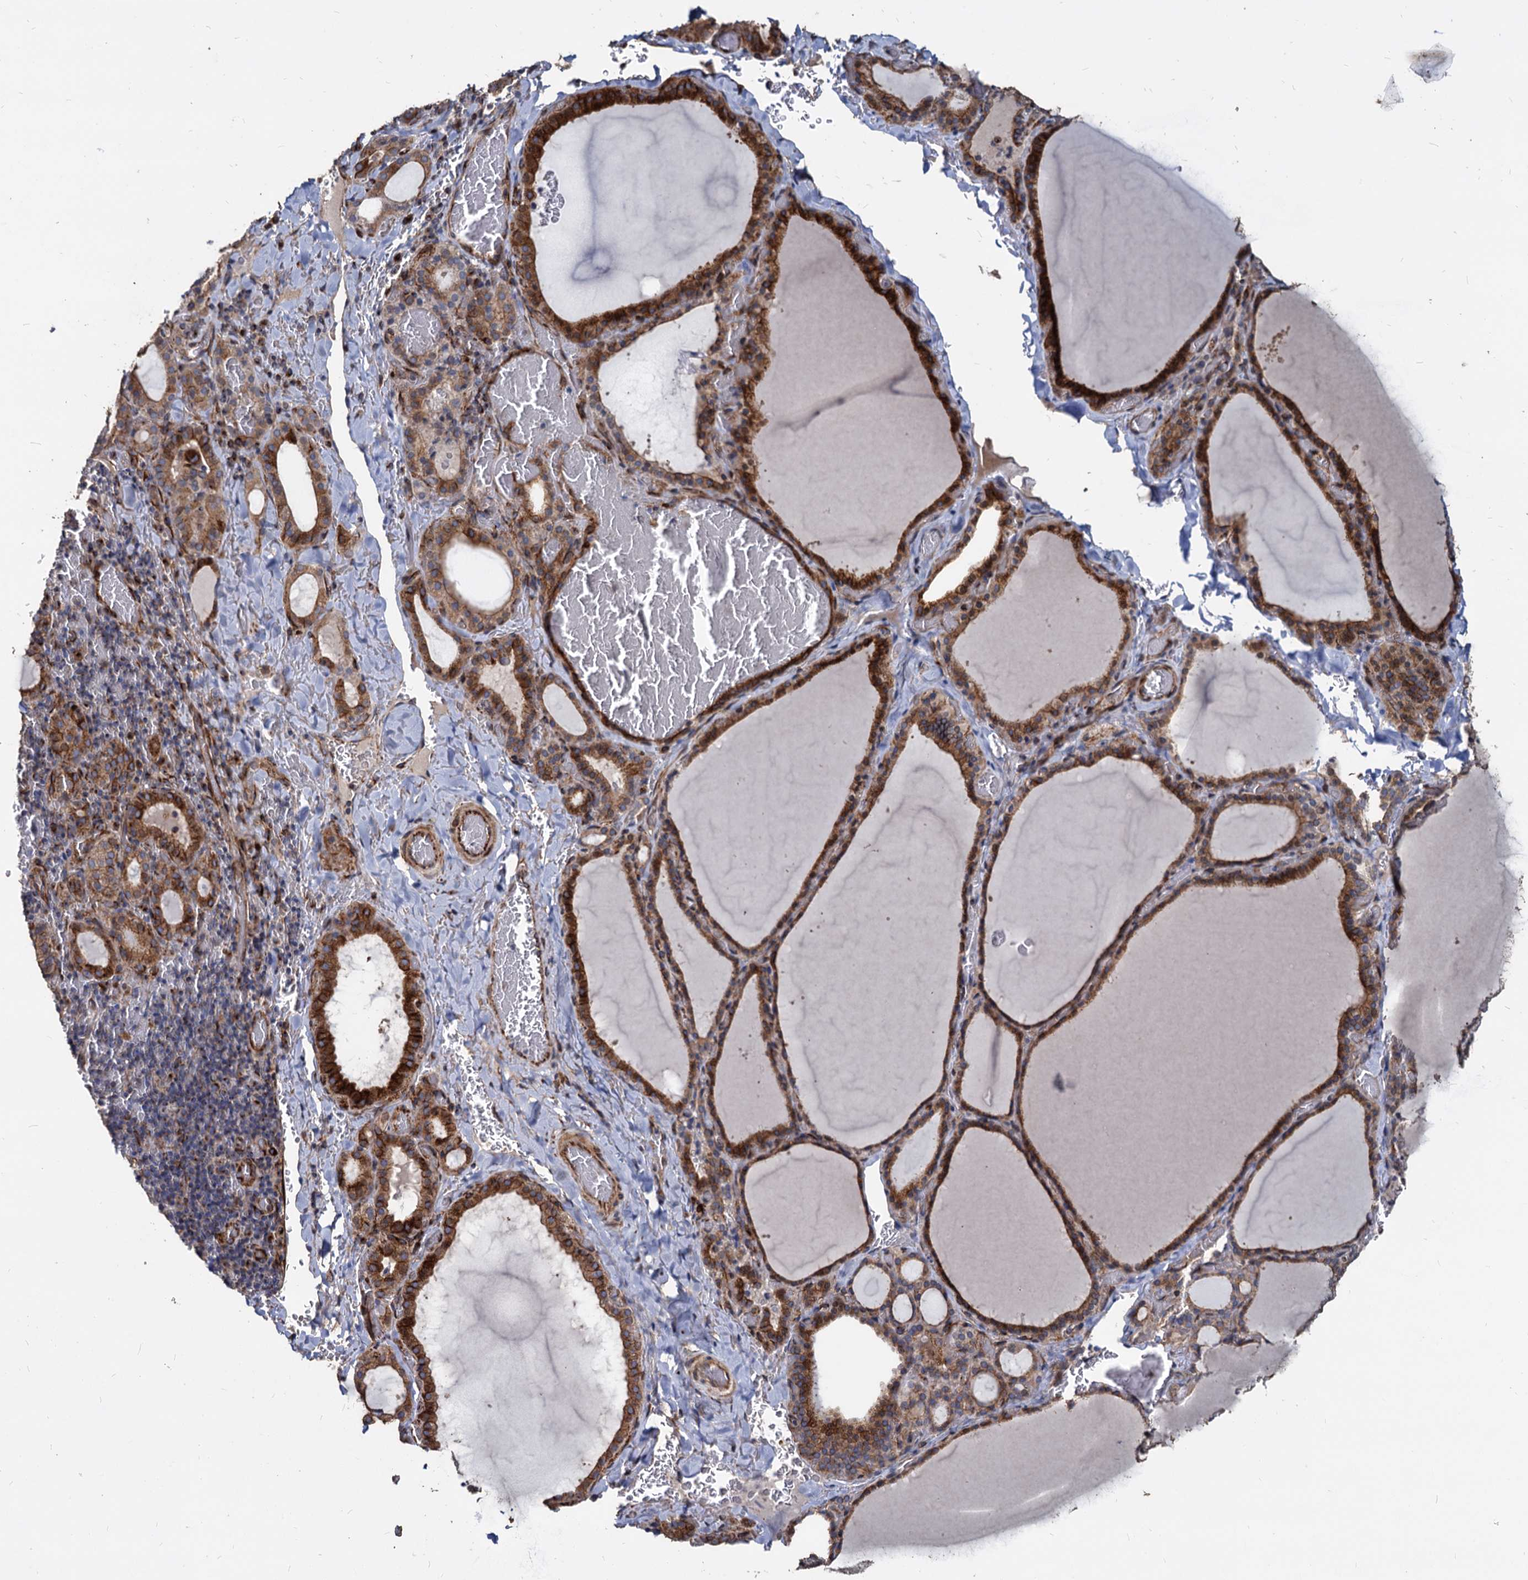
{"staining": {"intensity": "moderate", "quantity": ">75%", "location": "cytoplasmic/membranous"}, "tissue": "thyroid gland", "cell_type": "Glandular cells", "image_type": "normal", "snomed": [{"axis": "morphology", "description": "Normal tissue, NOS"}, {"axis": "topography", "description": "Thyroid gland"}], "caption": "Moderate cytoplasmic/membranous protein expression is present in approximately >75% of glandular cells in thyroid gland.", "gene": "DEPDC4", "patient": {"sex": "female", "age": 39}}